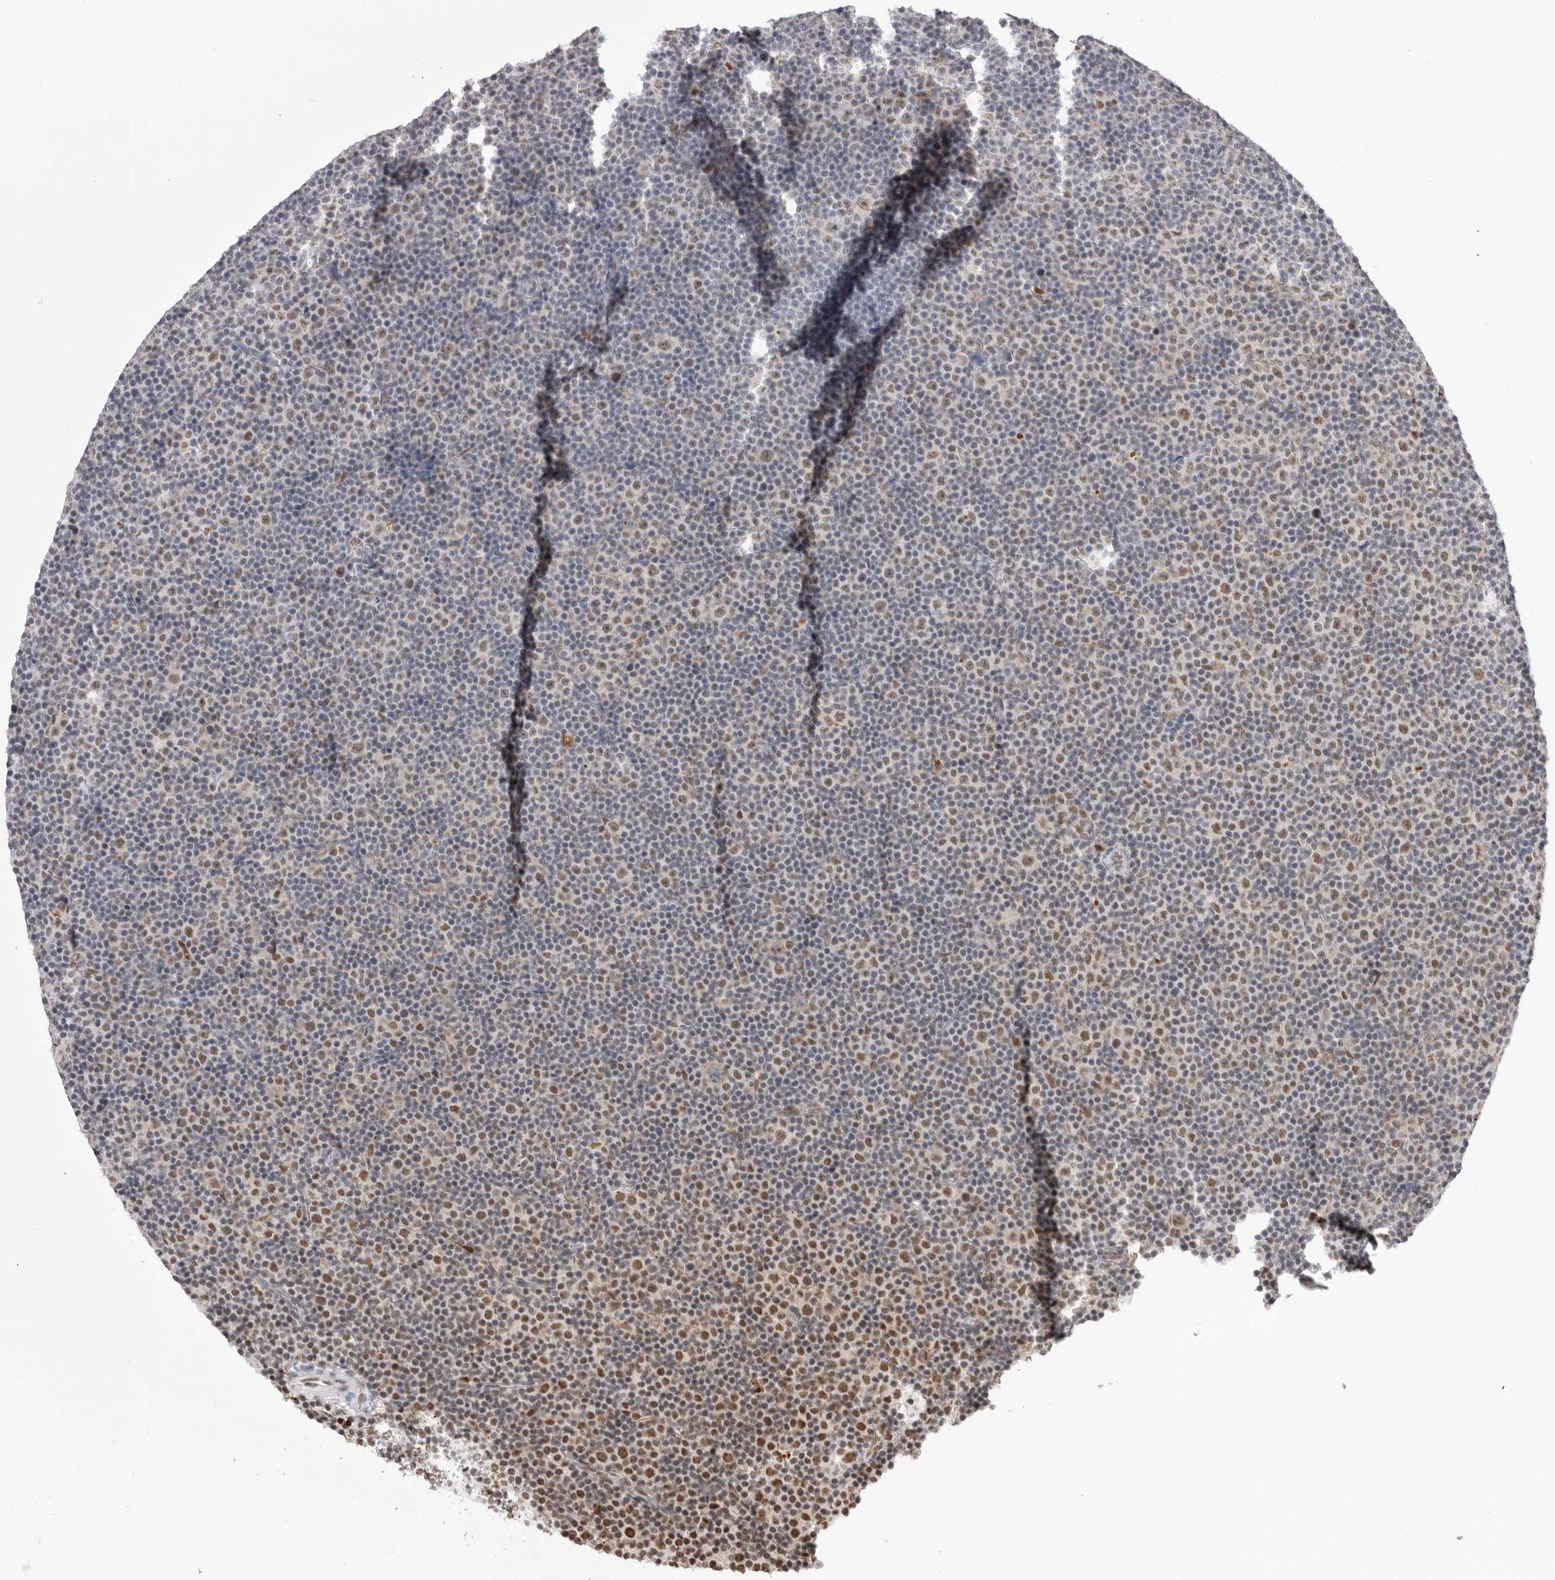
{"staining": {"intensity": "moderate", "quantity": "25%-75%", "location": "nuclear"}, "tissue": "lymphoma", "cell_type": "Tumor cells", "image_type": "cancer", "snomed": [{"axis": "morphology", "description": "Malignant lymphoma, non-Hodgkin's type, Low grade"}, {"axis": "topography", "description": "Lymph node"}], "caption": "IHC photomicrograph of low-grade malignant lymphoma, non-Hodgkin's type stained for a protein (brown), which displays medium levels of moderate nuclear expression in about 25%-75% of tumor cells.", "gene": "BCLAF3", "patient": {"sex": "female", "age": 67}}